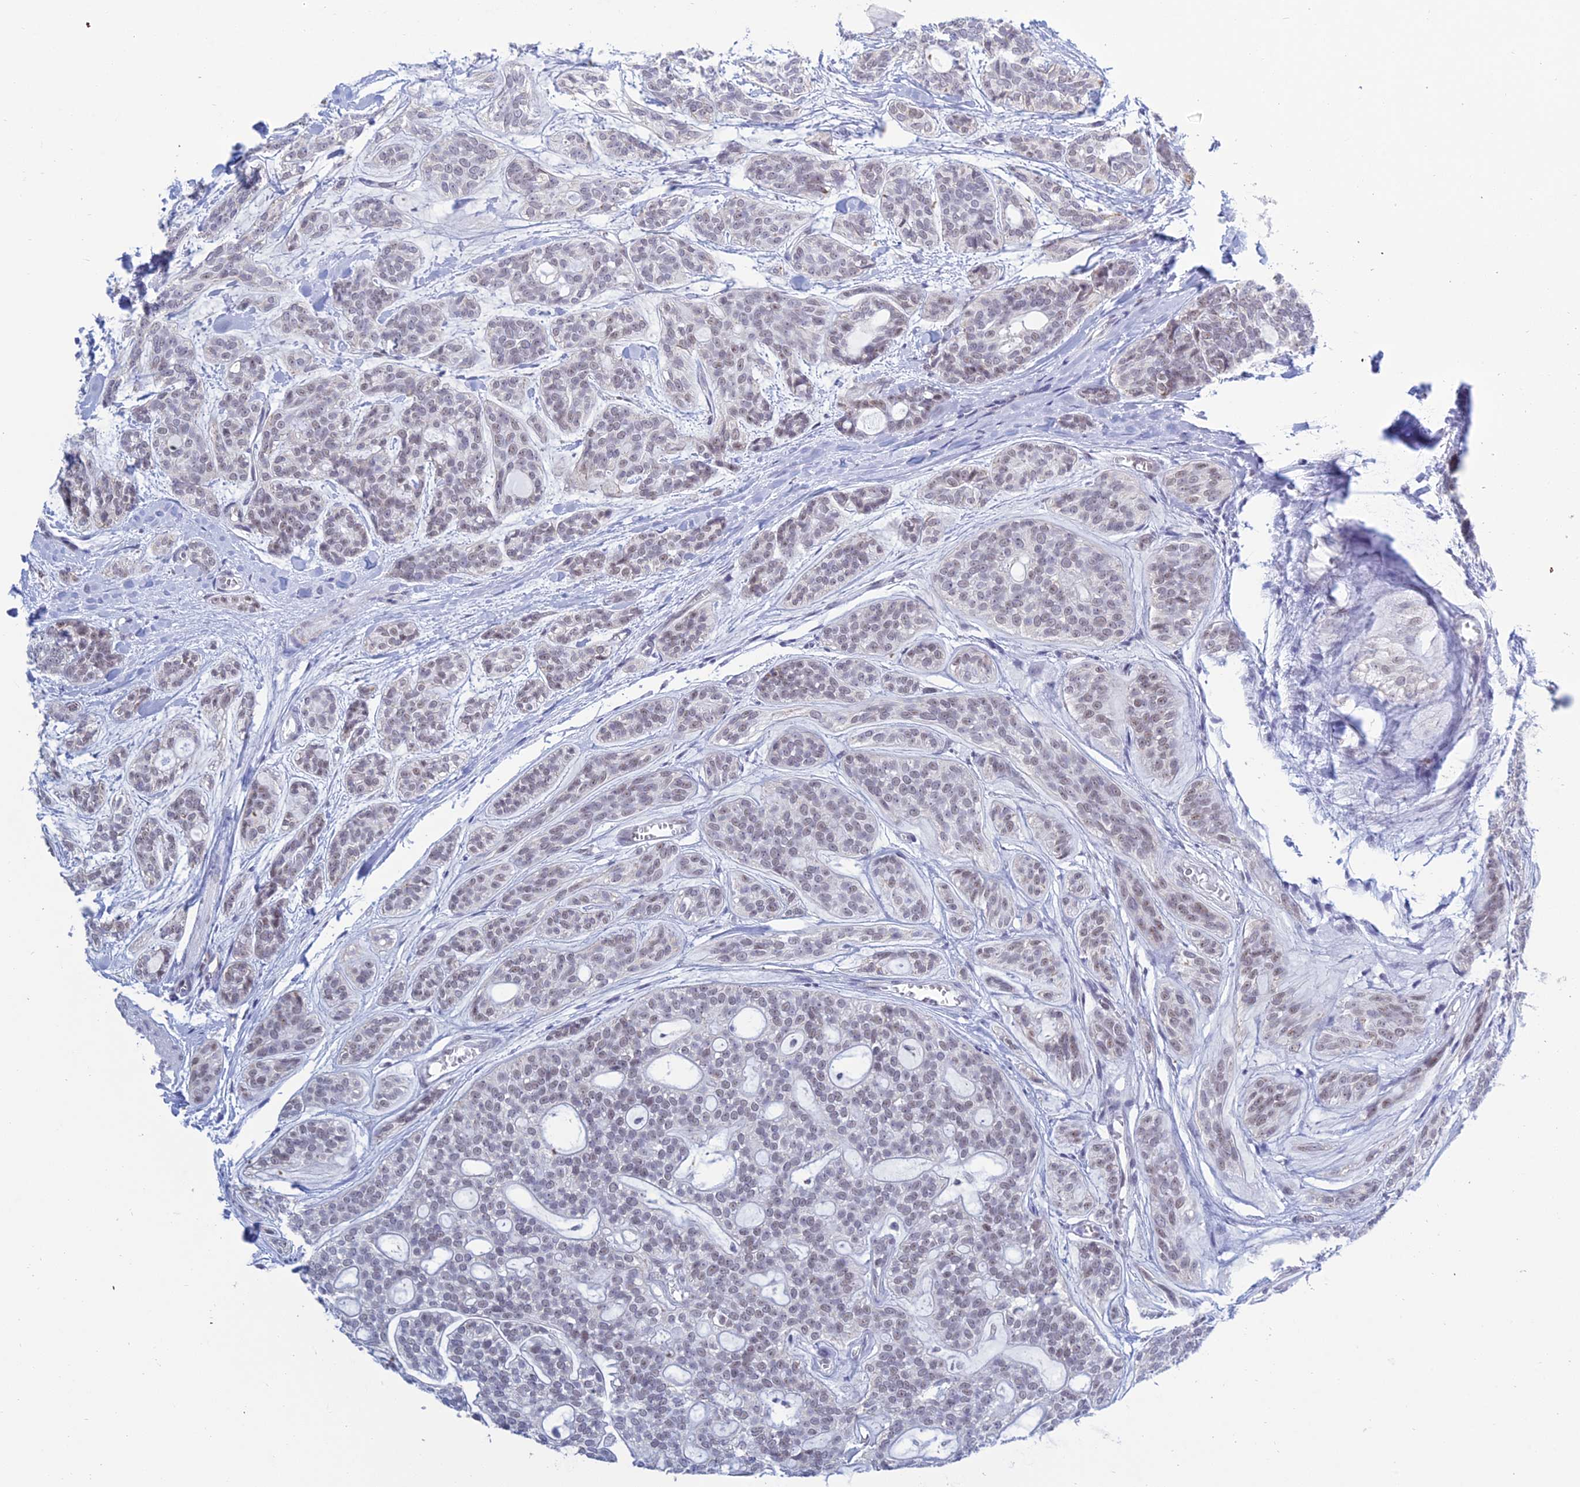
{"staining": {"intensity": "negative", "quantity": "none", "location": "none"}, "tissue": "head and neck cancer", "cell_type": "Tumor cells", "image_type": "cancer", "snomed": [{"axis": "morphology", "description": "Adenocarcinoma, NOS"}, {"axis": "topography", "description": "Head-Neck"}], "caption": "A histopathology image of head and neck cancer stained for a protein exhibits no brown staining in tumor cells. (DAB (3,3'-diaminobenzidine) immunohistochemistry with hematoxylin counter stain).", "gene": "KLF14", "patient": {"sex": "male", "age": 66}}